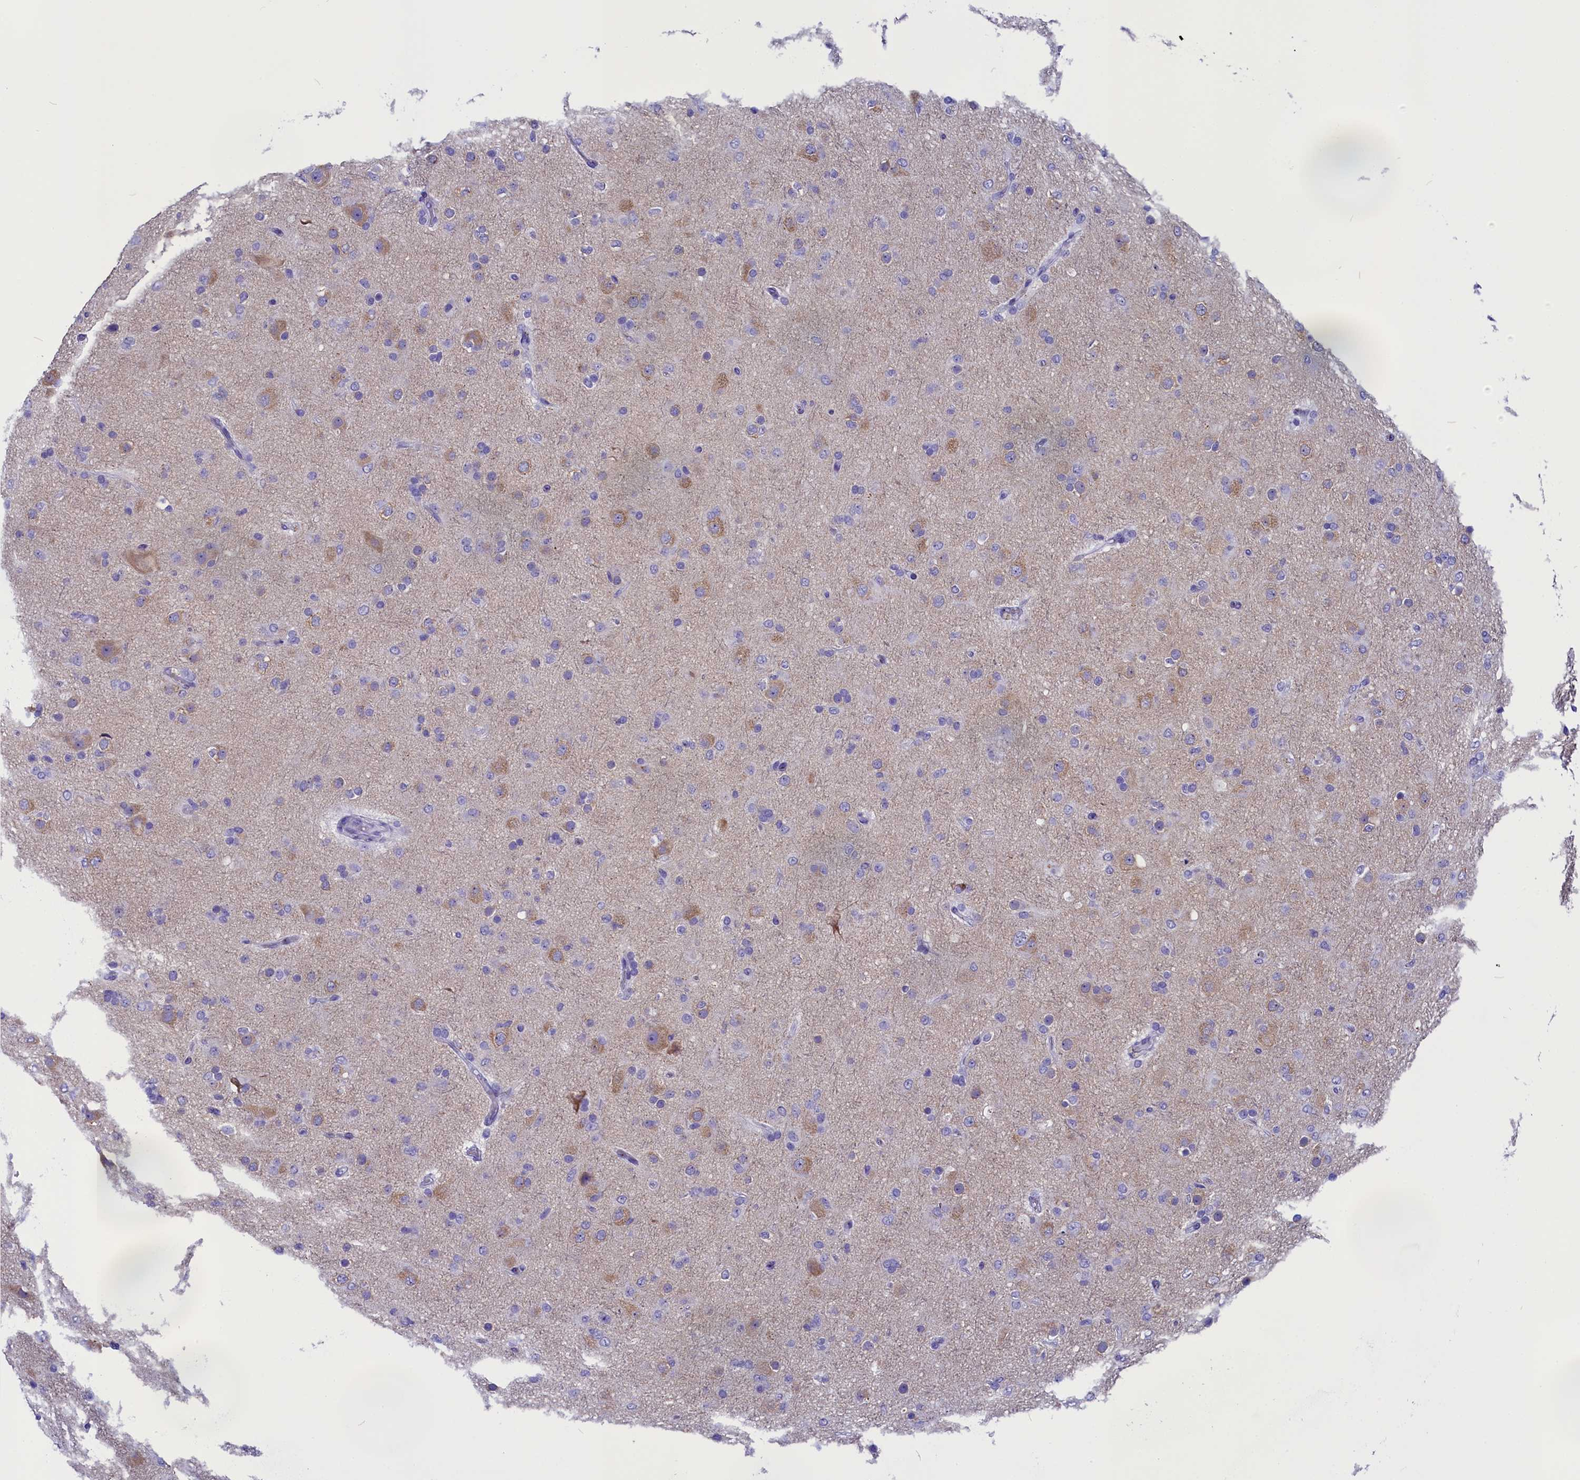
{"staining": {"intensity": "negative", "quantity": "none", "location": "none"}, "tissue": "glioma", "cell_type": "Tumor cells", "image_type": "cancer", "snomed": [{"axis": "morphology", "description": "Glioma, malignant, Low grade"}, {"axis": "topography", "description": "Brain"}], "caption": "Tumor cells are negative for brown protein staining in glioma.", "gene": "AP3B2", "patient": {"sex": "male", "age": 65}}